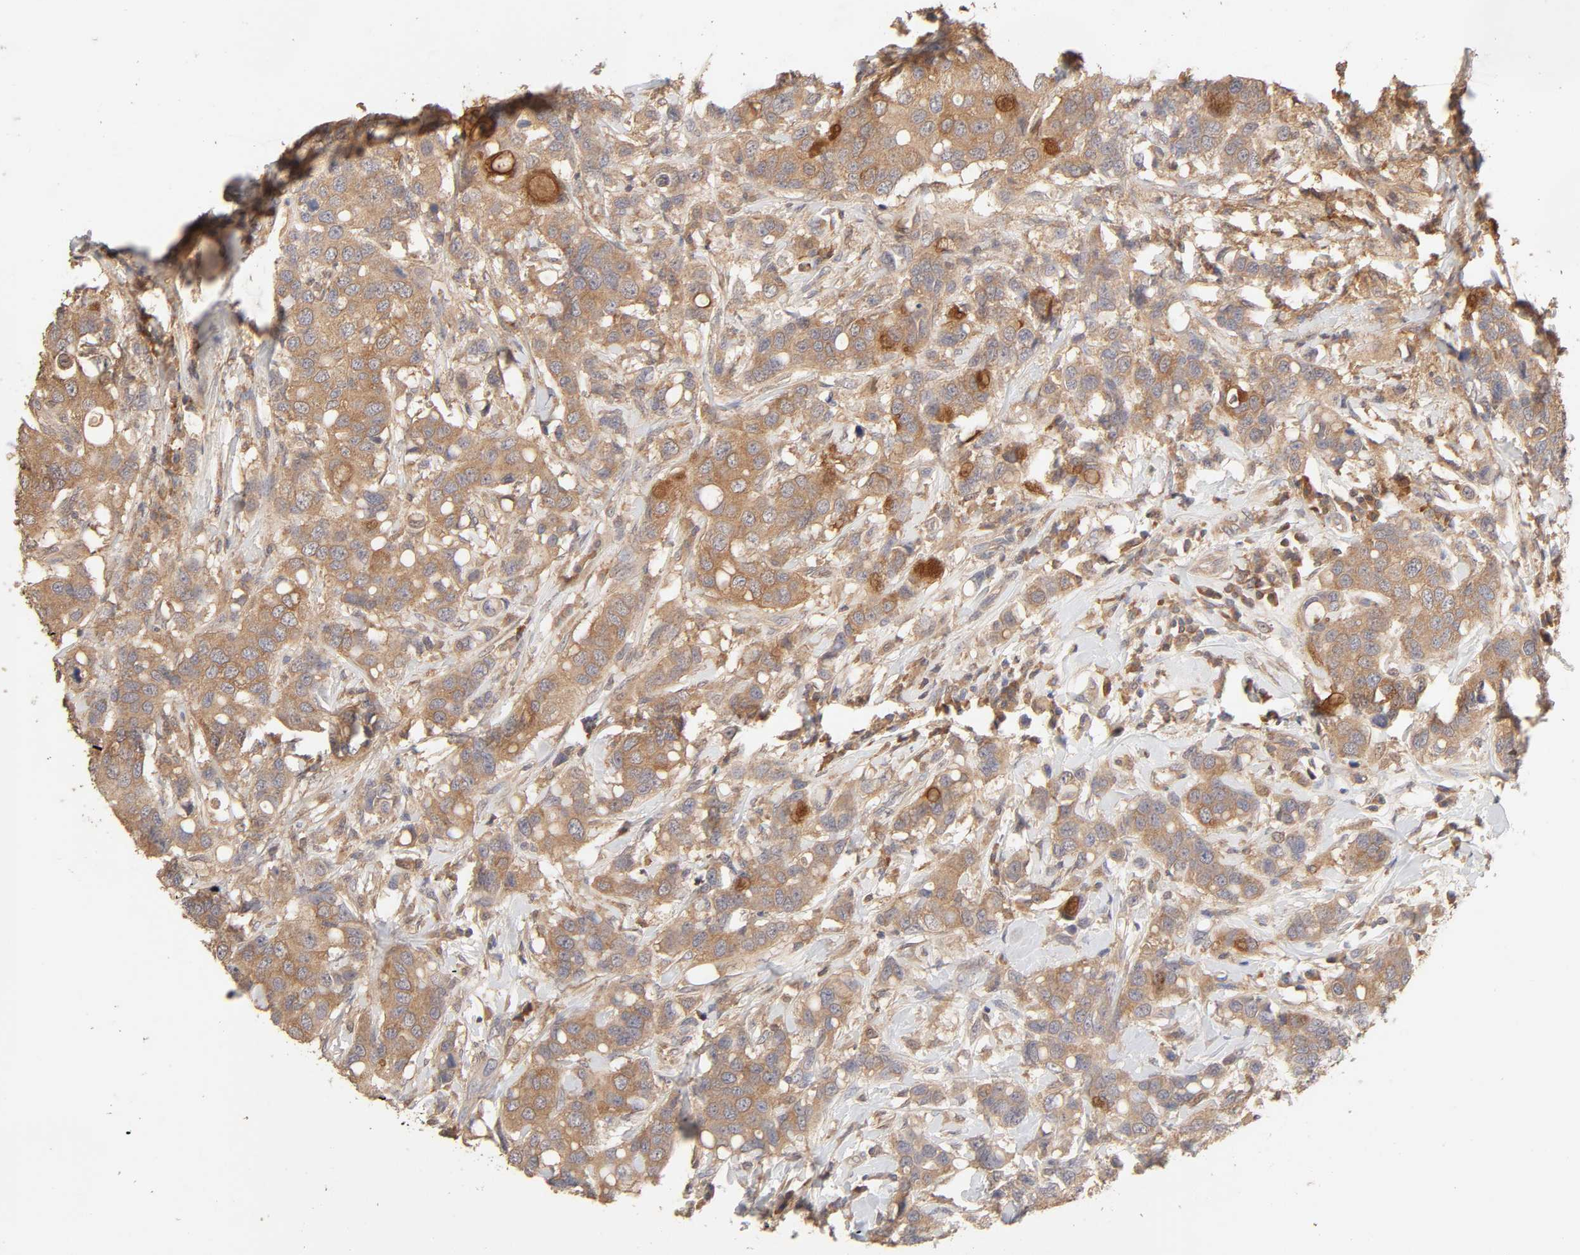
{"staining": {"intensity": "moderate", "quantity": ">75%", "location": "cytoplasmic/membranous"}, "tissue": "breast cancer", "cell_type": "Tumor cells", "image_type": "cancer", "snomed": [{"axis": "morphology", "description": "Duct carcinoma"}, {"axis": "topography", "description": "Breast"}], "caption": "Immunohistochemical staining of human breast infiltrating ductal carcinoma reveals medium levels of moderate cytoplasmic/membranous positivity in about >75% of tumor cells. The protein of interest is stained brown, and the nuclei are stained in blue (DAB IHC with brightfield microscopy, high magnification).", "gene": "AP1G2", "patient": {"sex": "female", "age": 27}}